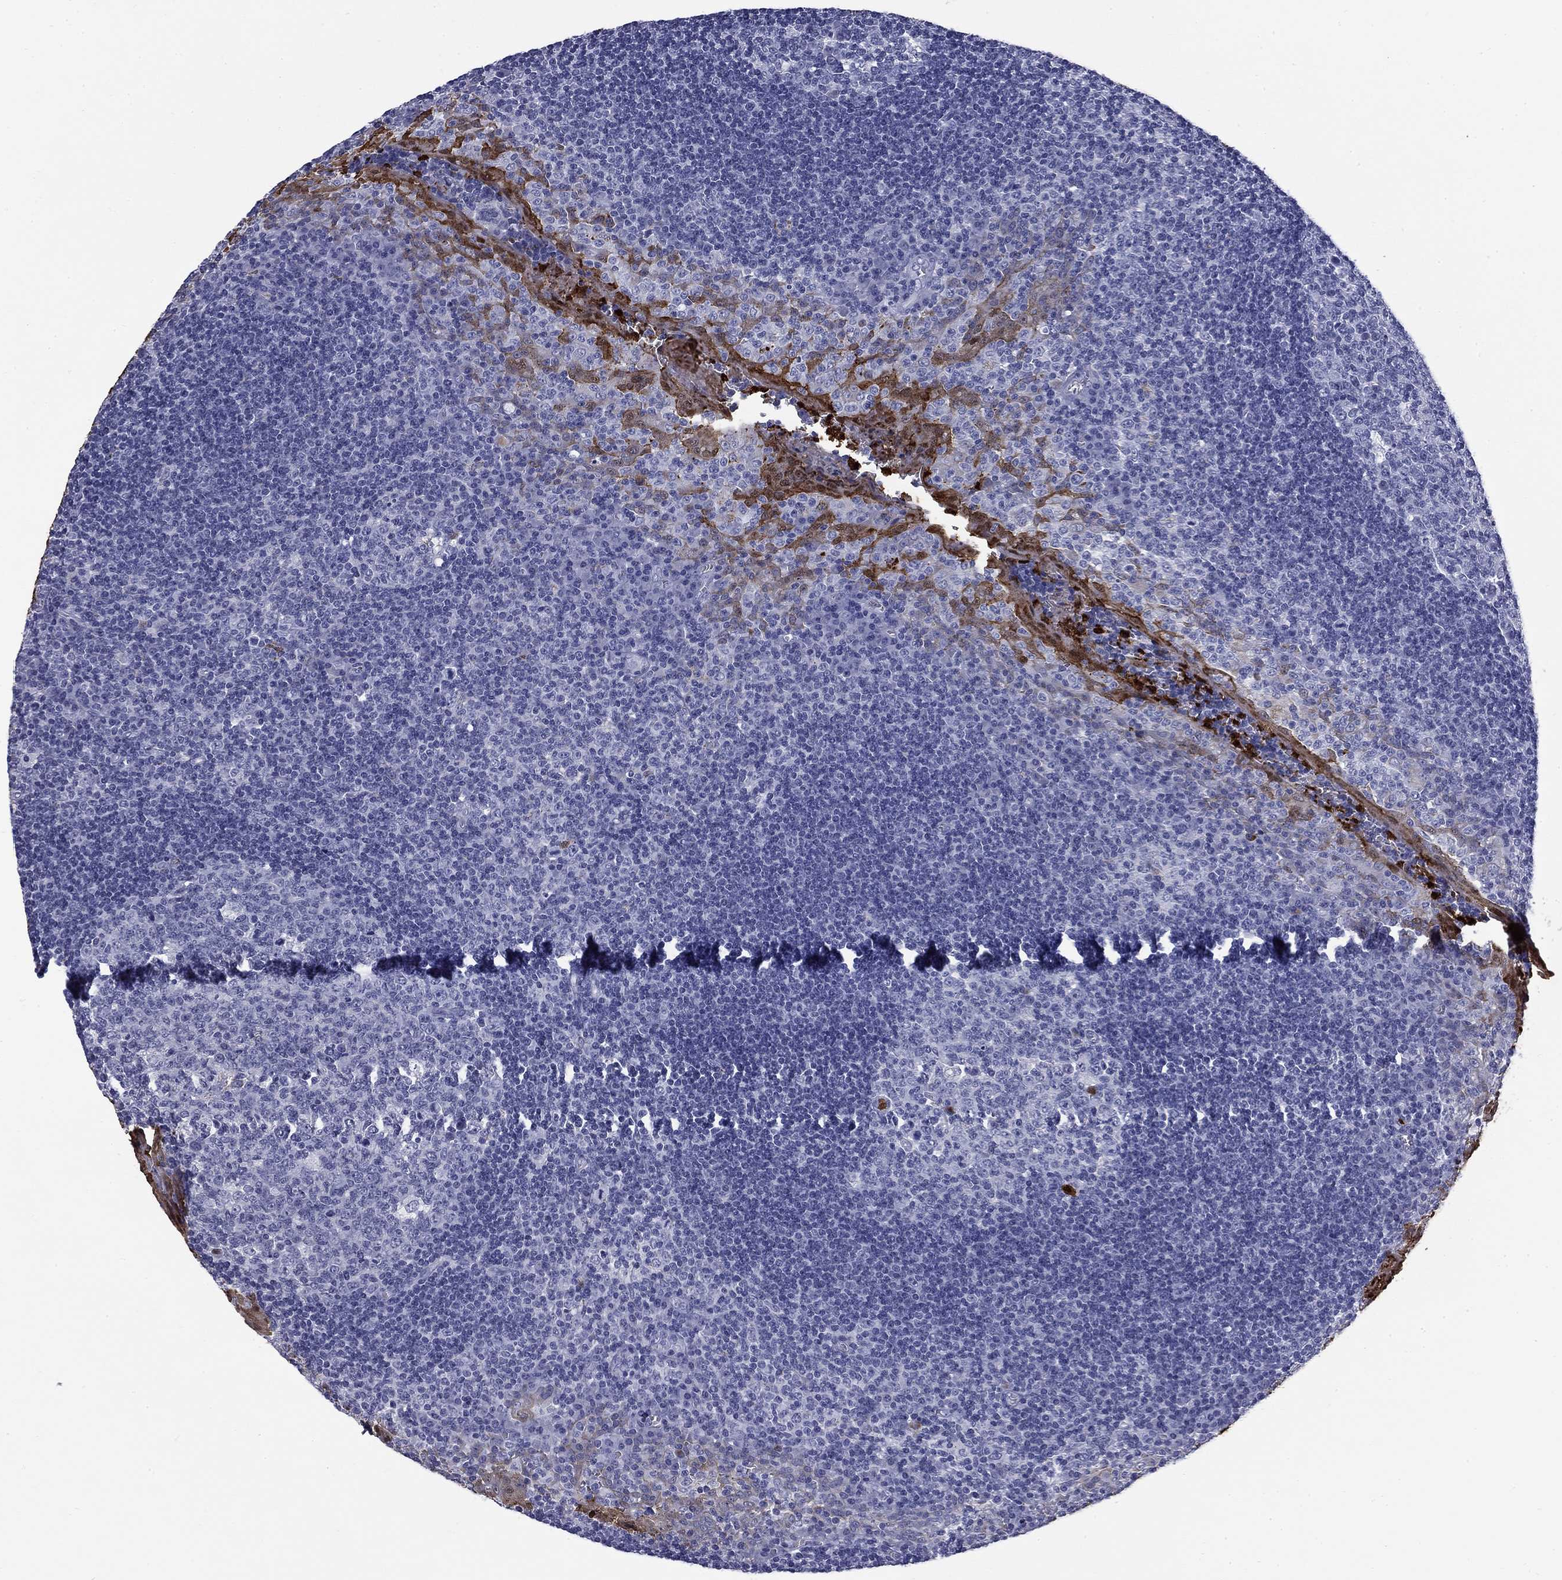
{"staining": {"intensity": "negative", "quantity": "none", "location": "none"}, "tissue": "tonsil", "cell_type": "Germinal center cells", "image_type": "normal", "snomed": [{"axis": "morphology", "description": "Normal tissue, NOS"}, {"axis": "topography", "description": "Tonsil"}], "caption": "Protein analysis of benign tonsil reveals no significant staining in germinal center cells.", "gene": "TRIM29", "patient": {"sex": "female", "age": 13}}